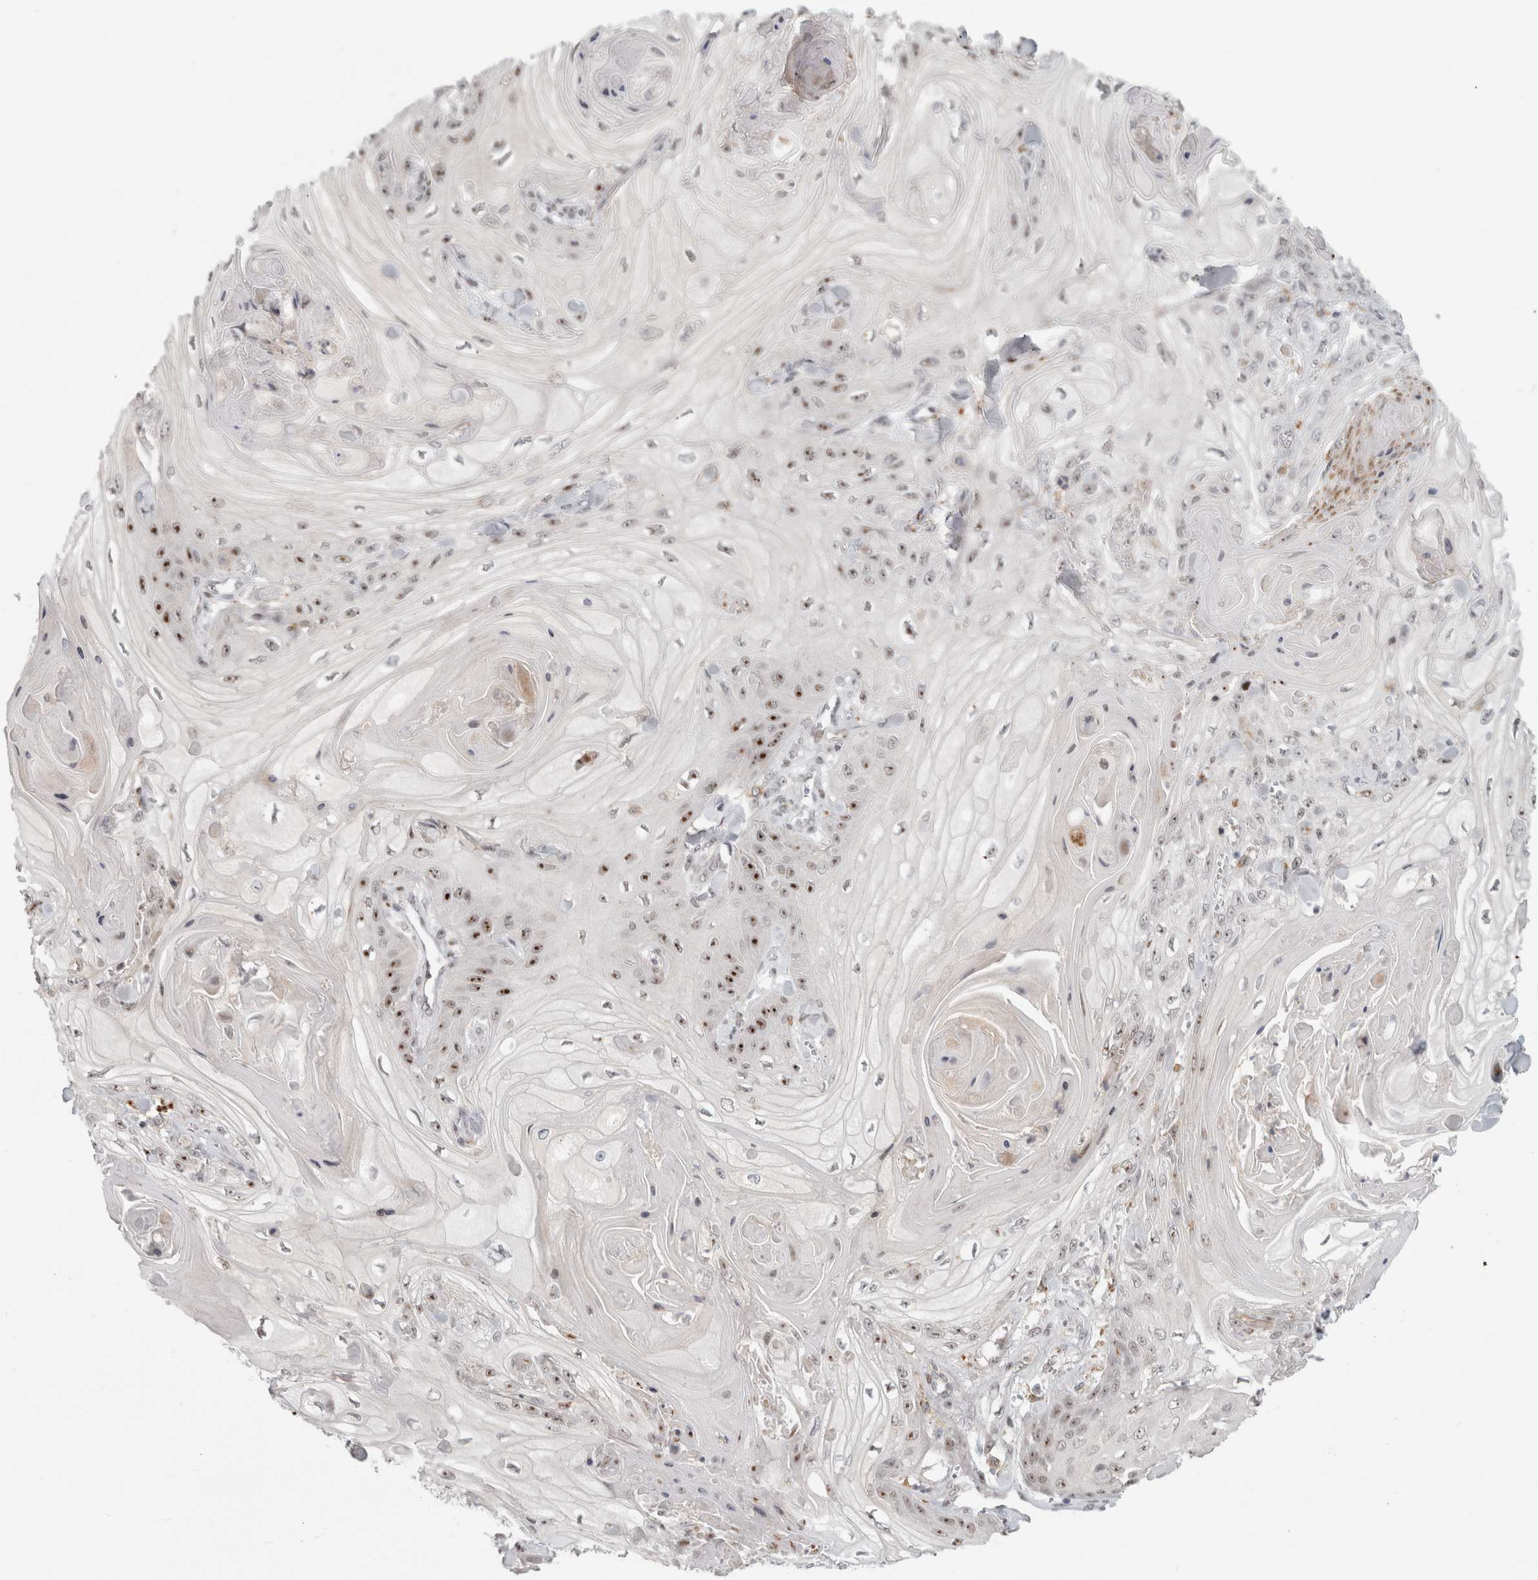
{"staining": {"intensity": "moderate", "quantity": "25%-75%", "location": "nuclear"}, "tissue": "skin cancer", "cell_type": "Tumor cells", "image_type": "cancer", "snomed": [{"axis": "morphology", "description": "Squamous cell carcinoma, NOS"}, {"axis": "topography", "description": "Skin"}], "caption": "Tumor cells exhibit moderate nuclear expression in approximately 25%-75% of cells in skin cancer.", "gene": "SENP6", "patient": {"sex": "male", "age": 74}}